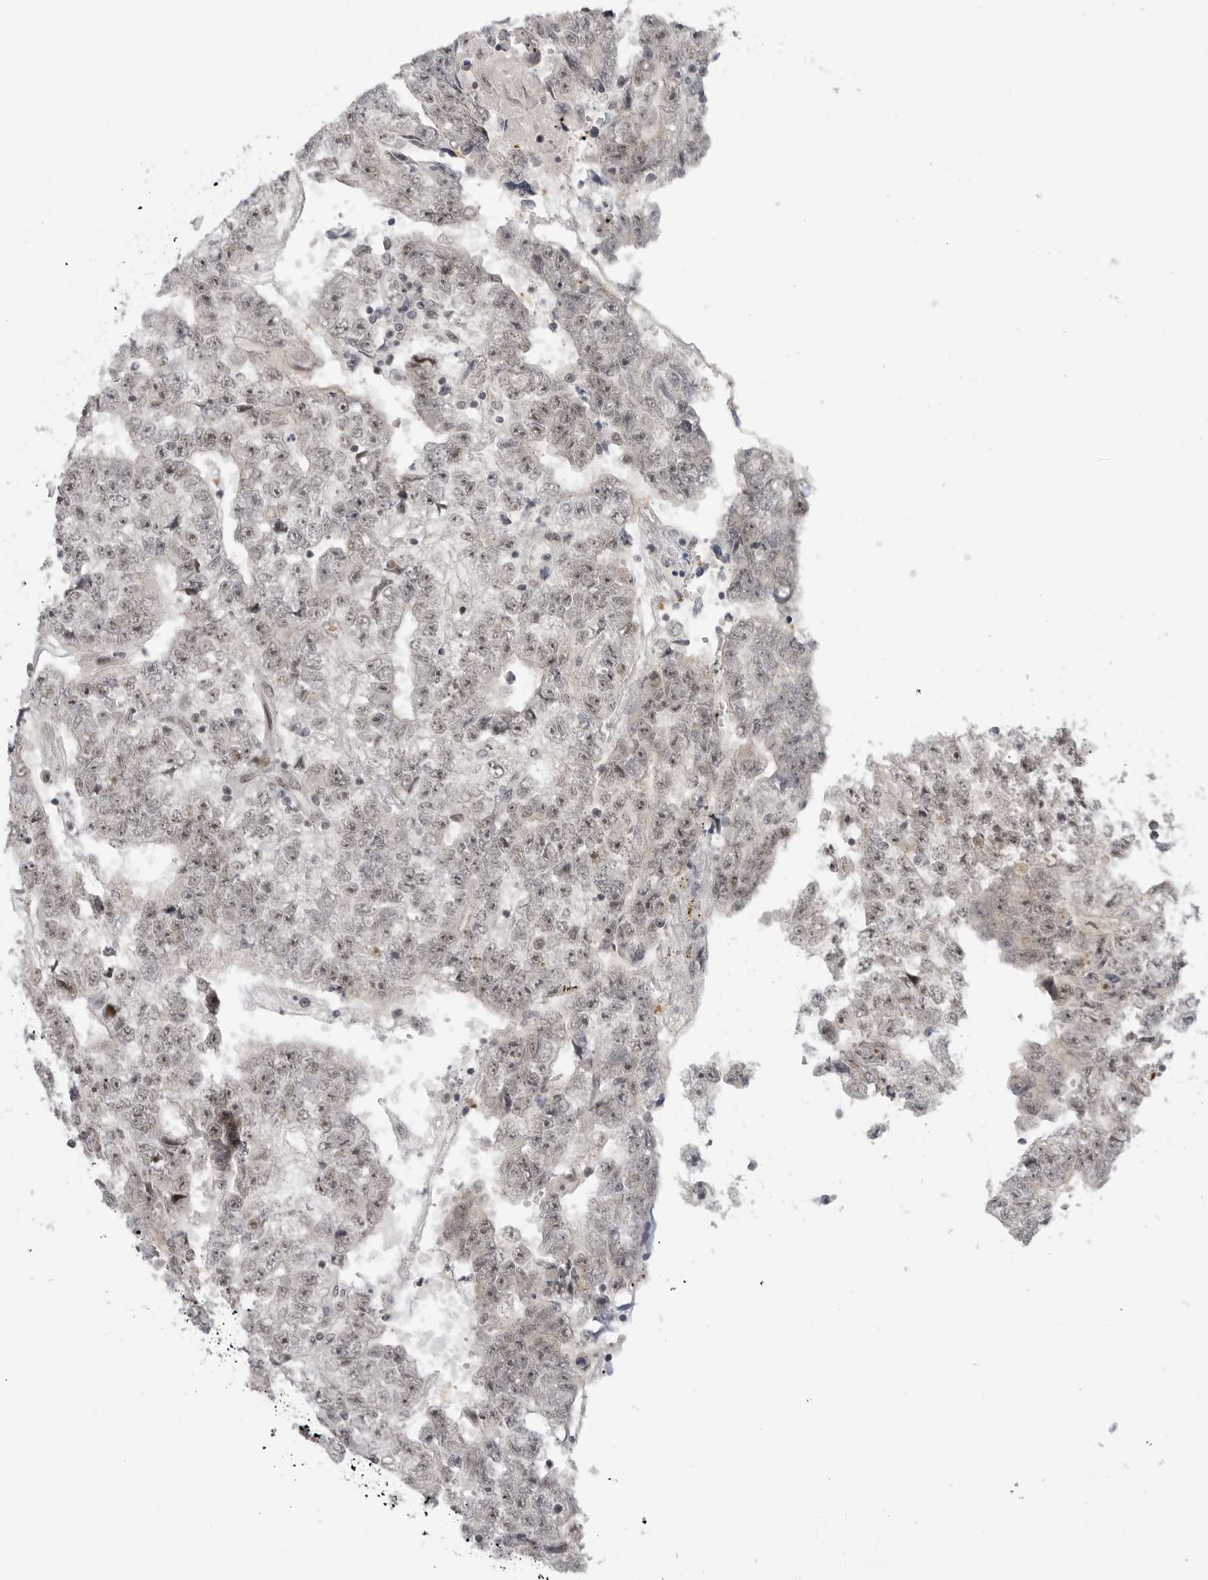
{"staining": {"intensity": "weak", "quantity": ">75%", "location": "nuclear"}, "tissue": "testis cancer", "cell_type": "Tumor cells", "image_type": "cancer", "snomed": [{"axis": "morphology", "description": "Carcinoma, Embryonal, NOS"}, {"axis": "topography", "description": "Testis"}], "caption": "Immunohistochemistry of testis cancer displays low levels of weak nuclear staining in about >75% of tumor cells. The staining was performed using DAB, with brown indicating positive protein expression. Nuclei are stained blue with hematoxylin.", "gene": "ALPK2", "patient": {"sex": "male", "age": 25}}